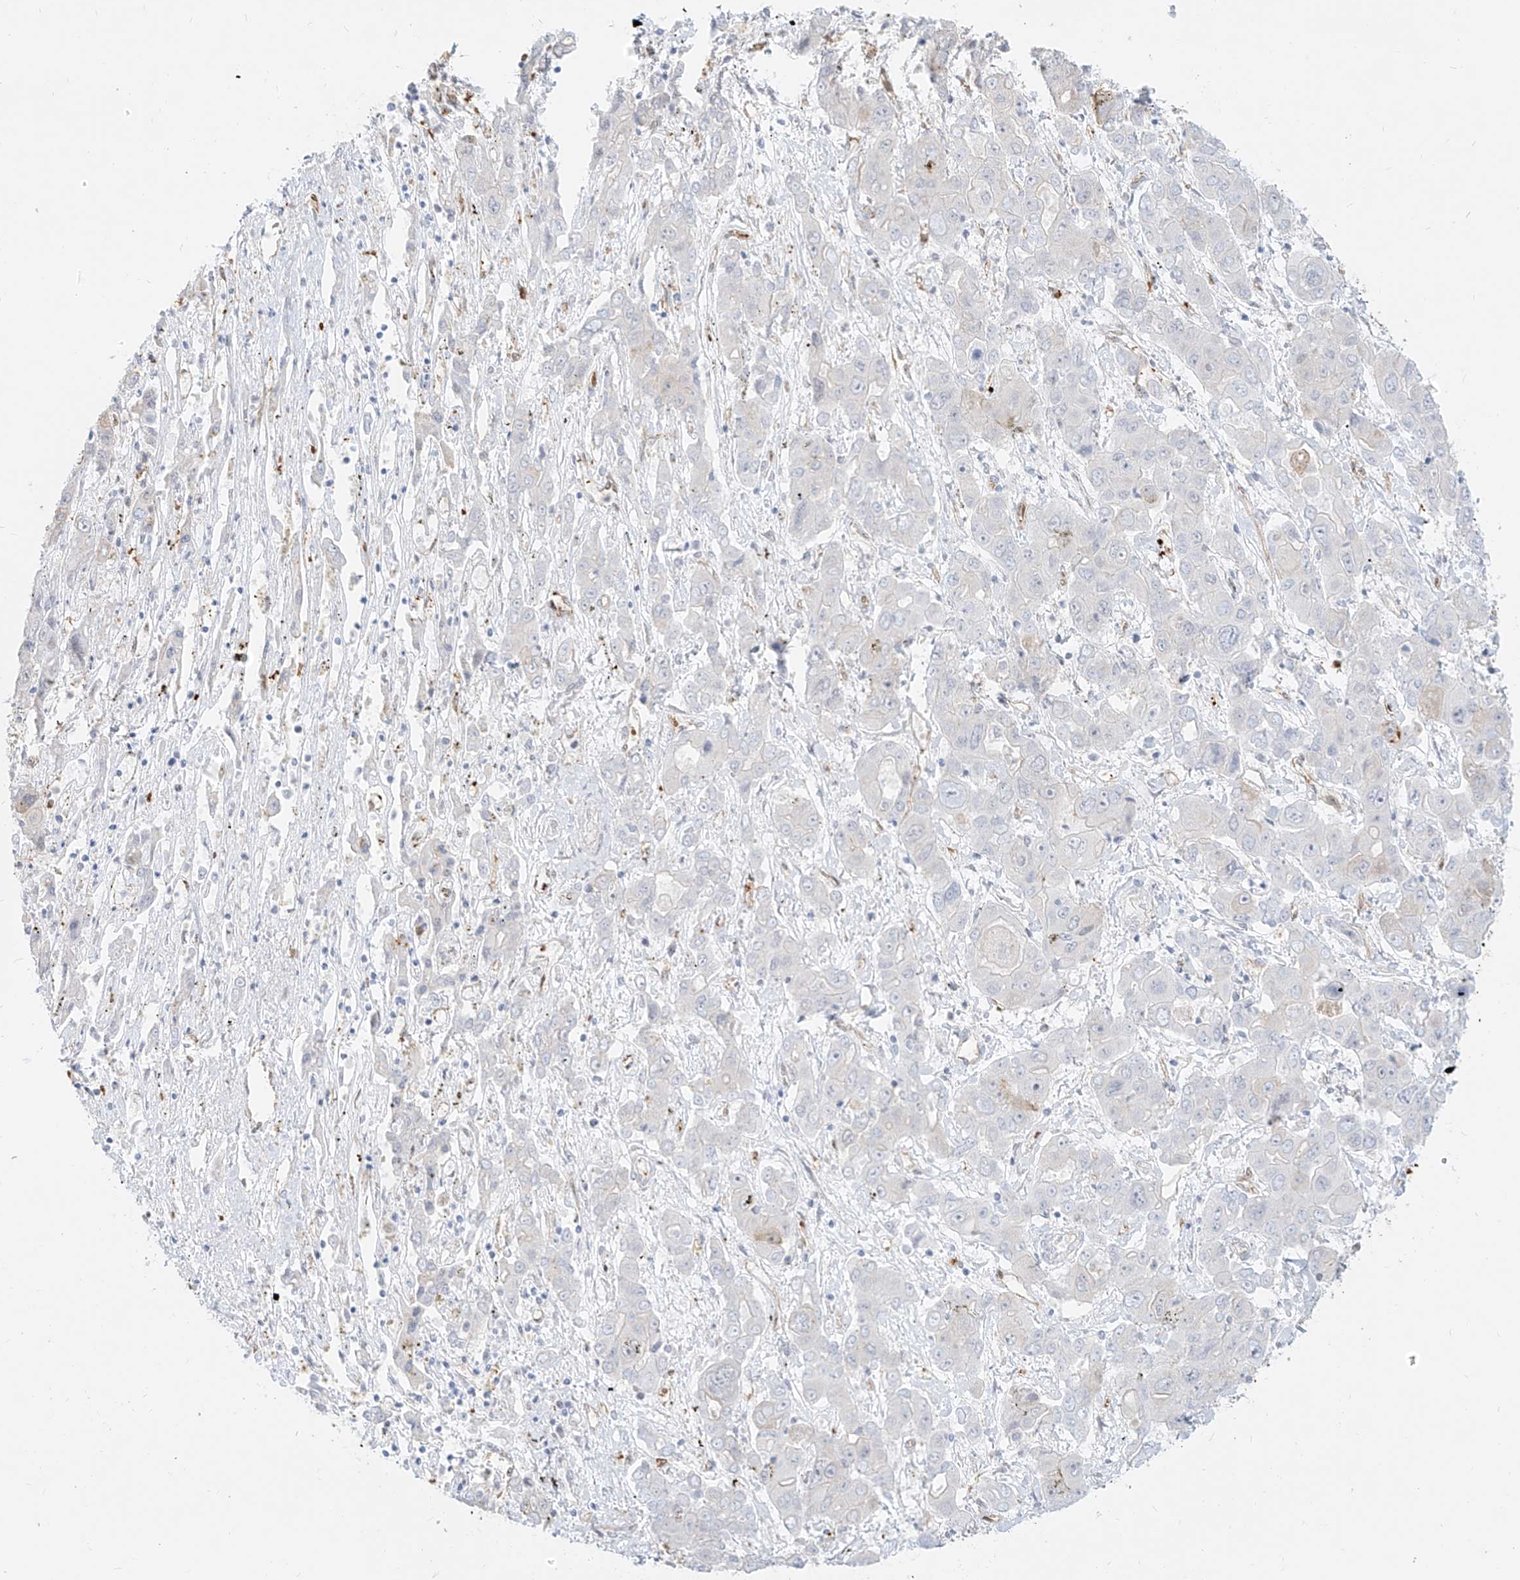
{"staining": {"intensity": "negative", "quantity": "none", "location": "none"}, "tissue": "liver cancer", "cell_type": "Tumor cells", "image_type": "cancer", "snomed": [{"axis": "morphology", "description": "Cholangiocarcinoma"}, {"axis": "topography", "description": "Liver"}], "caption": "The immunohistochemistry image has no significant positivity in tumor cells of liver cancer tissue.", "gene": "NHSL1", "patient": {"sex": "male", "age": 67}}